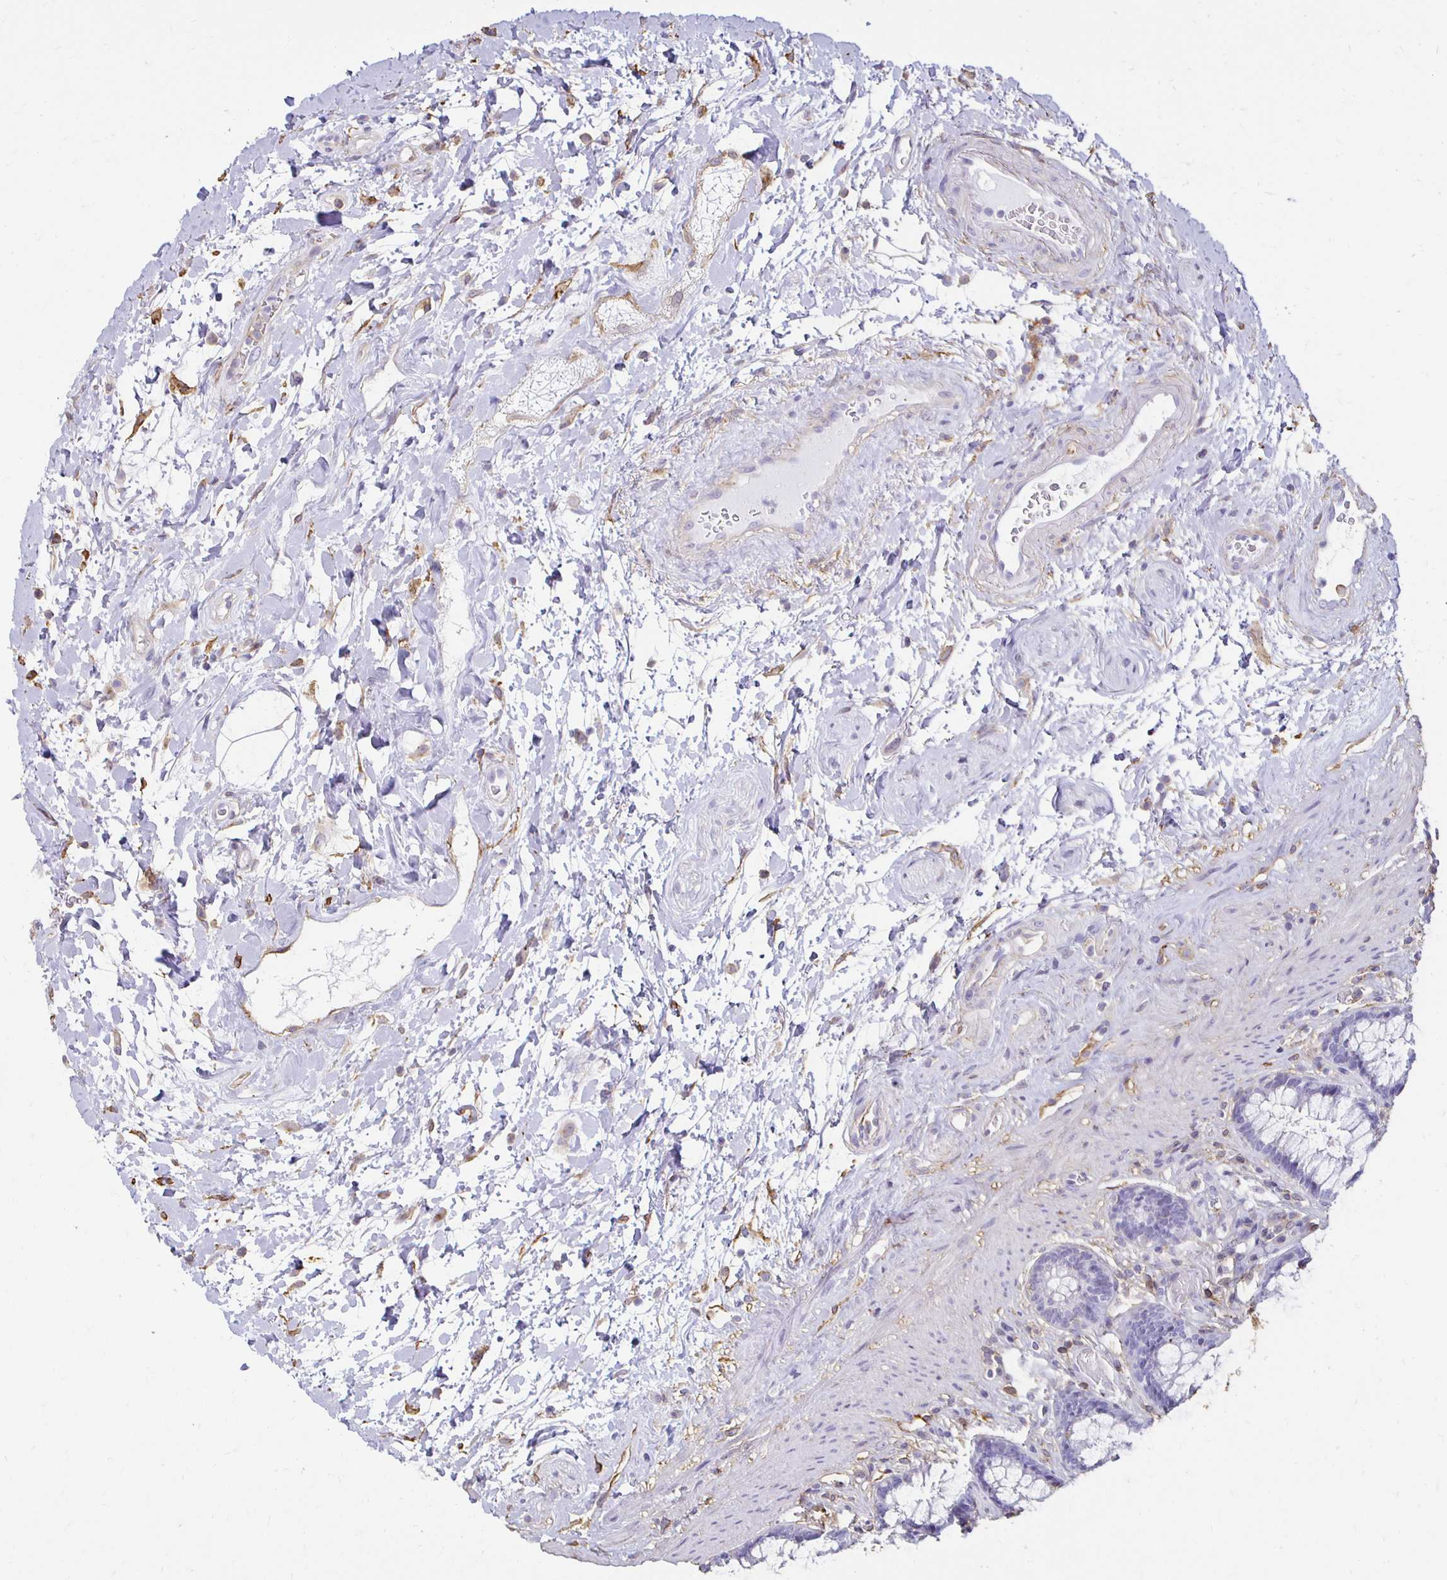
{"staining": {"intensity": "negative", "quantity": "none", "location": "none"}, "tissue": "rectum", "cell_type": "Glandular cells", "image_type": "normal", "snomed": [{"axis": "morphology", "description": "Normal tissue, NOS"}, {"axis": "topography", "description": "Rectum"}], "caption": "Immunohistochemistry histopathology image of benign rectum: rectum stained with DAB shows no significant protein staining in glandular cells.", "gene": "TAS1R3", "patient": {"sex": "male", "age": 72}}